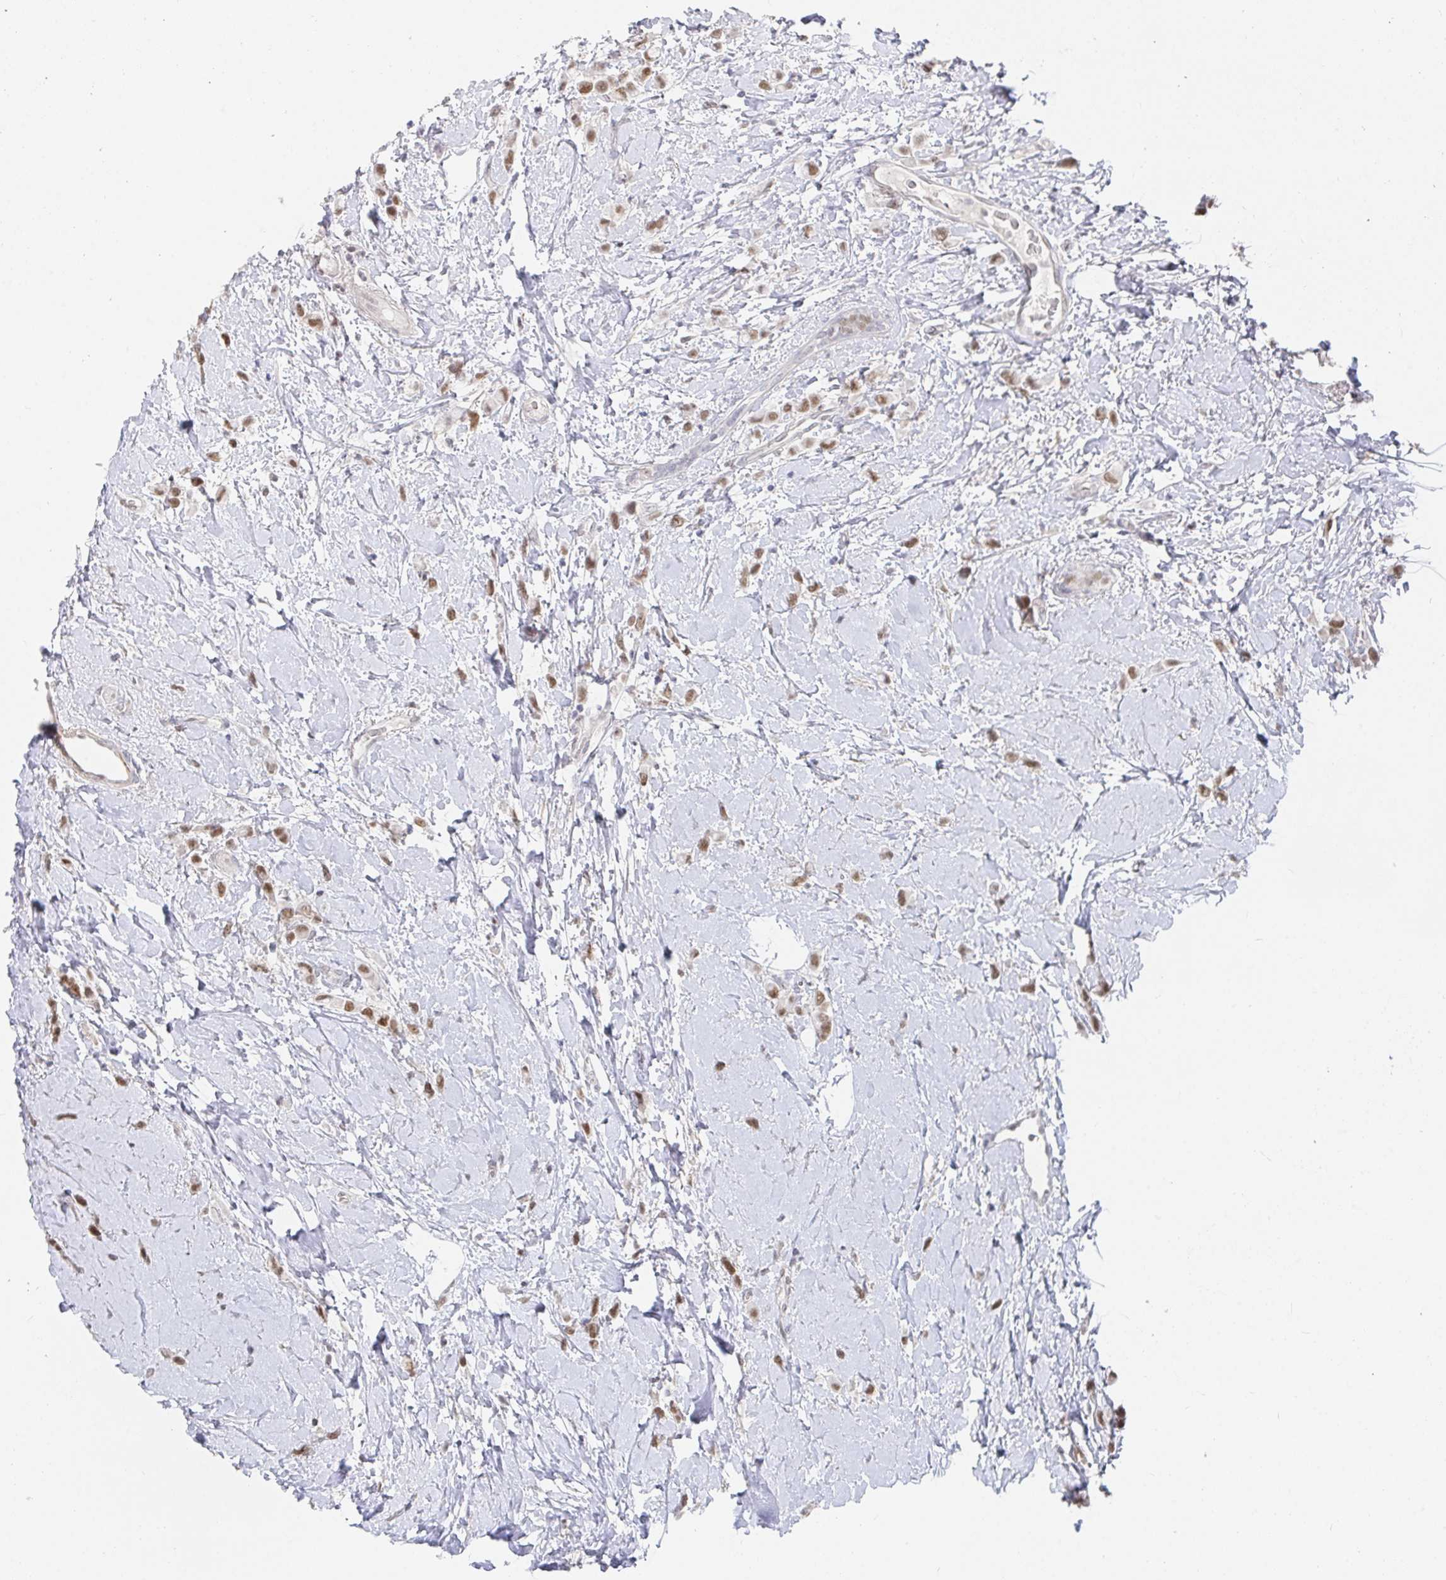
{"staining": {"intensity": "moderate", "quantity": ">75%", "location": "nuclear"}, "tissue": "breast cancer", "cell_type": "Tumor cells", "image_type": "cancer", "snomed": [{"axis": "morphology", "description": "Lobular carcinoma"}, {"axis": "topography", "description": "Breast"}], "caption": "About >75% of tumor cells in breast lobular carcinoma exhibit moderate nuclear protein expression as visualized by brown immunohistochemical staining.", "gene": "RCOR1", "patient": {"sex": "female", "age": 66}}